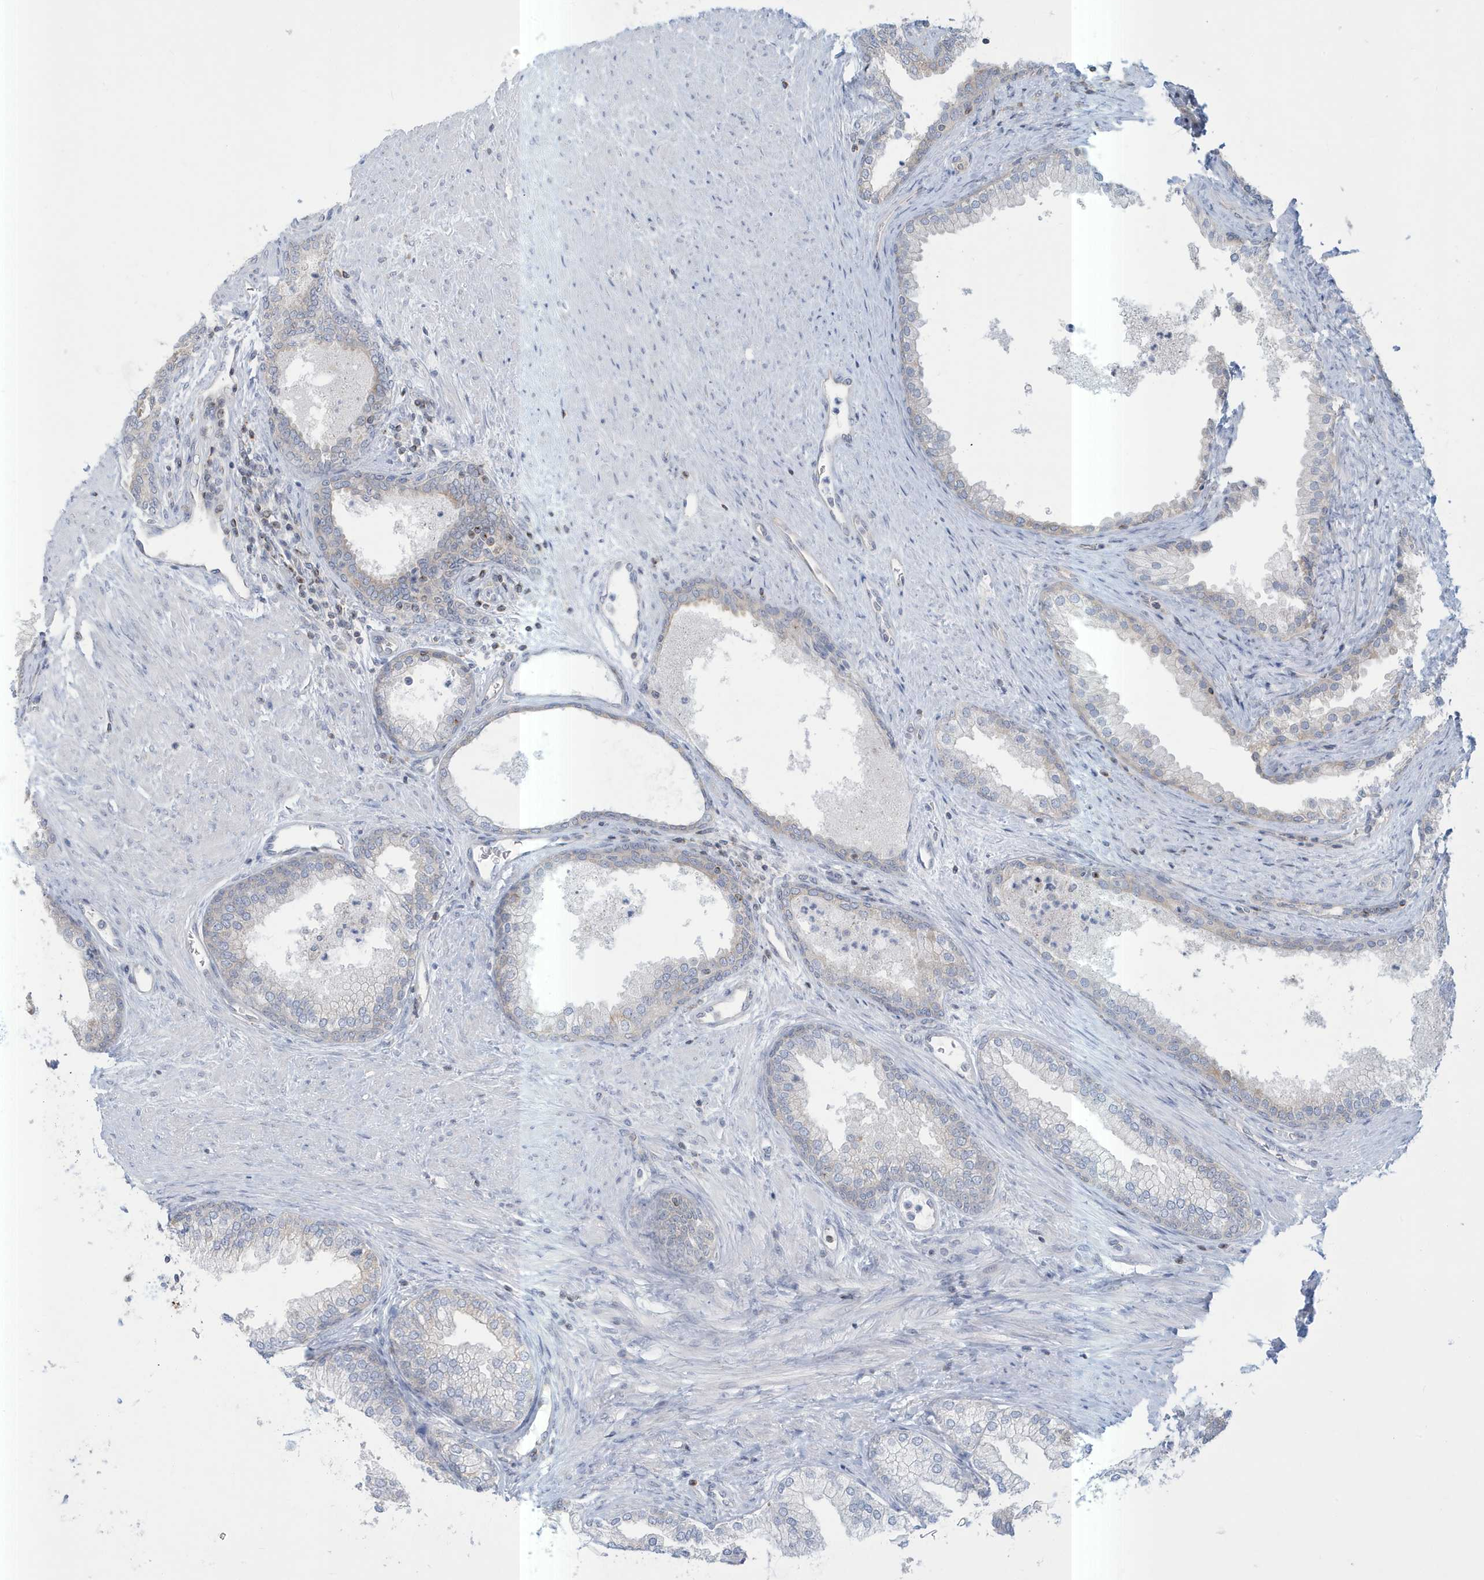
{"staining": {"intensity": "negative", "quantity": "none", "location": "none"}, "tissue": "prostate", "cell_type": "Glandular cells", "image_type": "normal", "snomed": [{"axis": "morphology", "description": "Normal tissue, NOS"}, {"axis": "topography", "description": "Prostate"}], "caption": "This is an IHC histopathology image of unremarkable human prostate. There is no positivity in glandular cells.", "gene": "SLAMF9", "patient": {"sex": "male", "age": 76}}